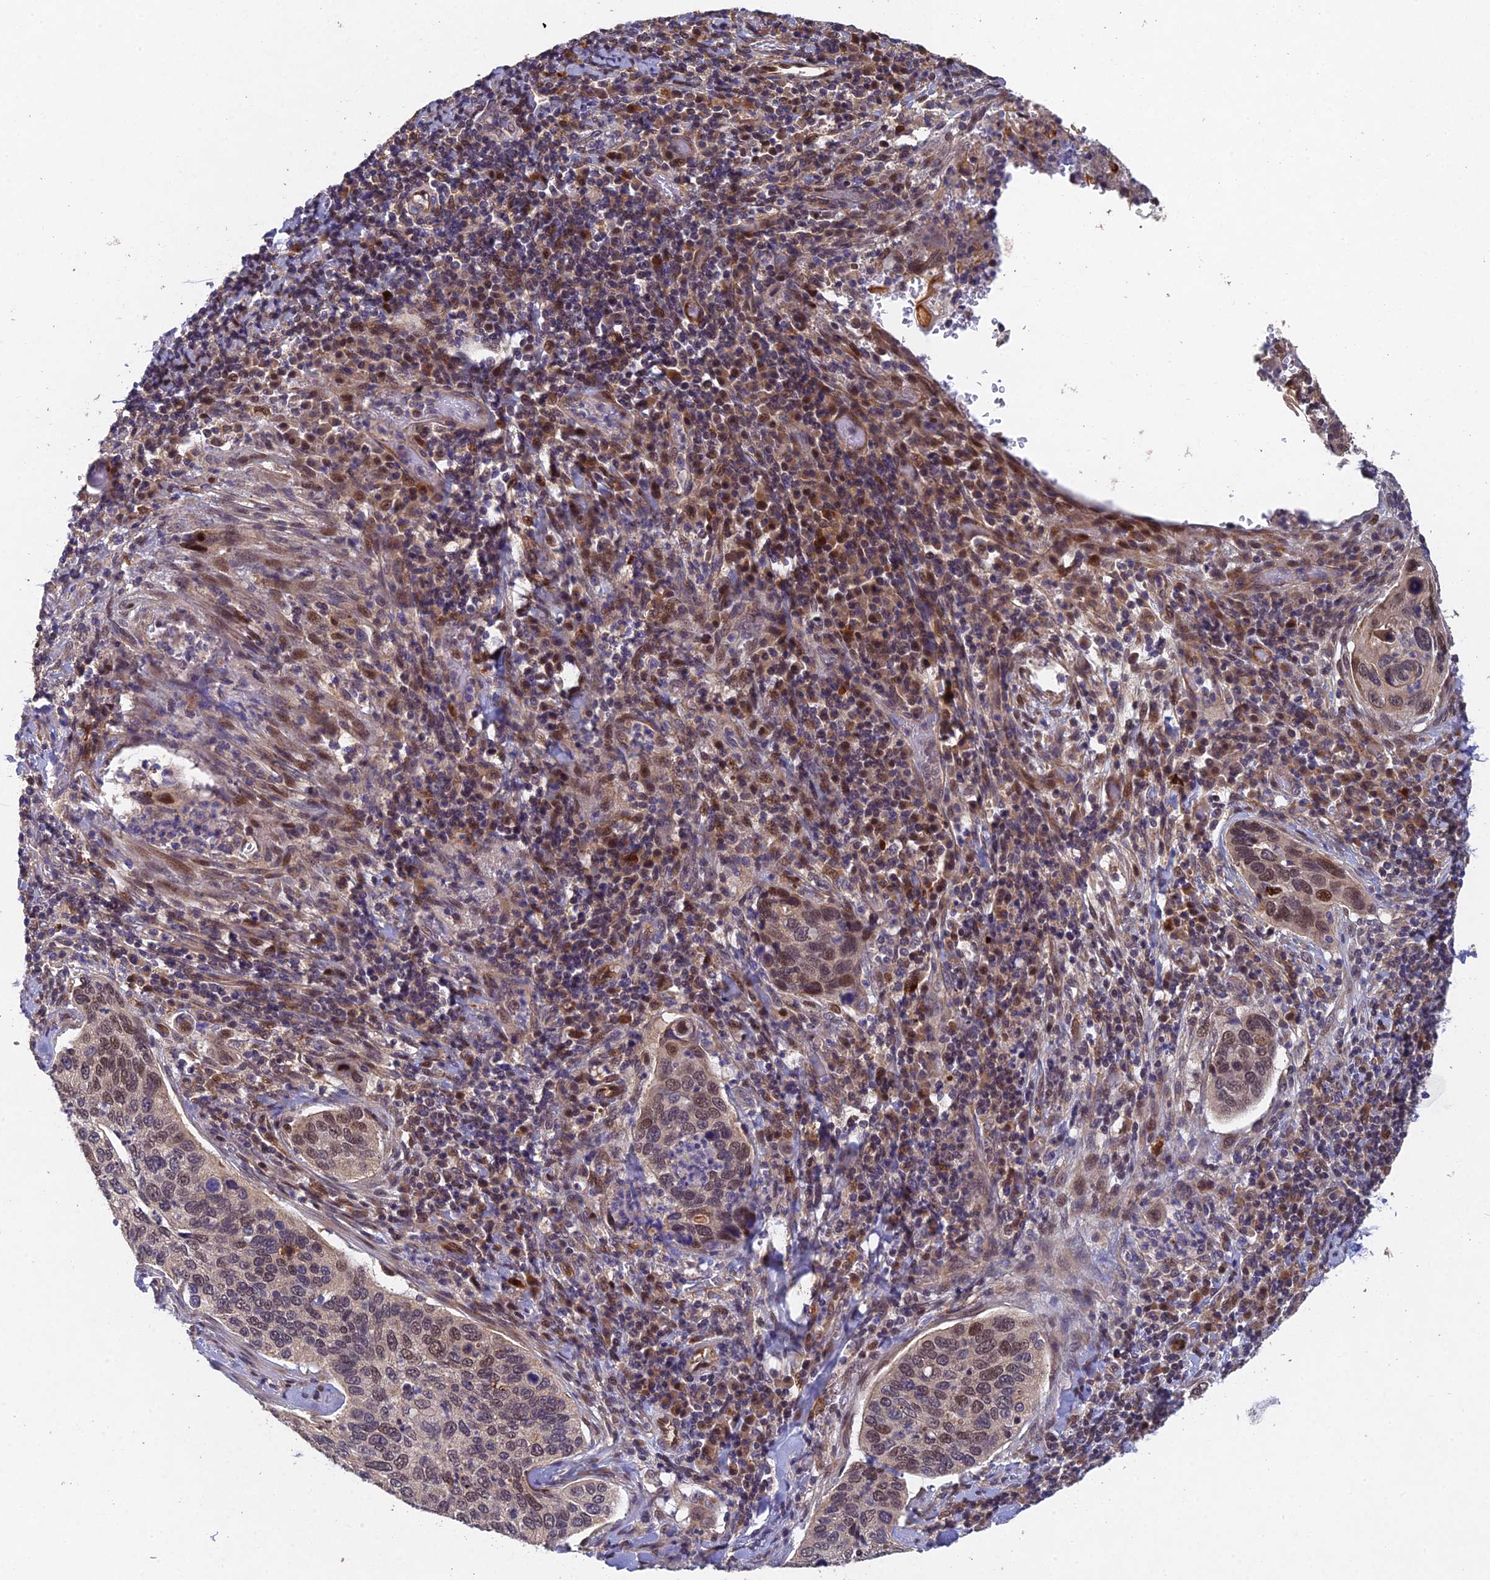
{"staining": {"intensity": "moderate", "quantity": "25%-75%", "location": "nuclear"}, "tissue": "cervical cancer", "cell_type": "Tumor cells", "image_type": "cancer", "snomed": [{"axis": "morphology", "description": "Squamous cell carcinoma, NOS"}, {"axis": "topography", "description": "Cervix"}], "caption": "Cervical squamous cell carcinoma stained for a protein (brown) shows moderate nuclear positive positivity in approximately 25%-75% of tumor cells.", "gene": "NSMCE1", "patient": {"sex": "female", "age": 53}}